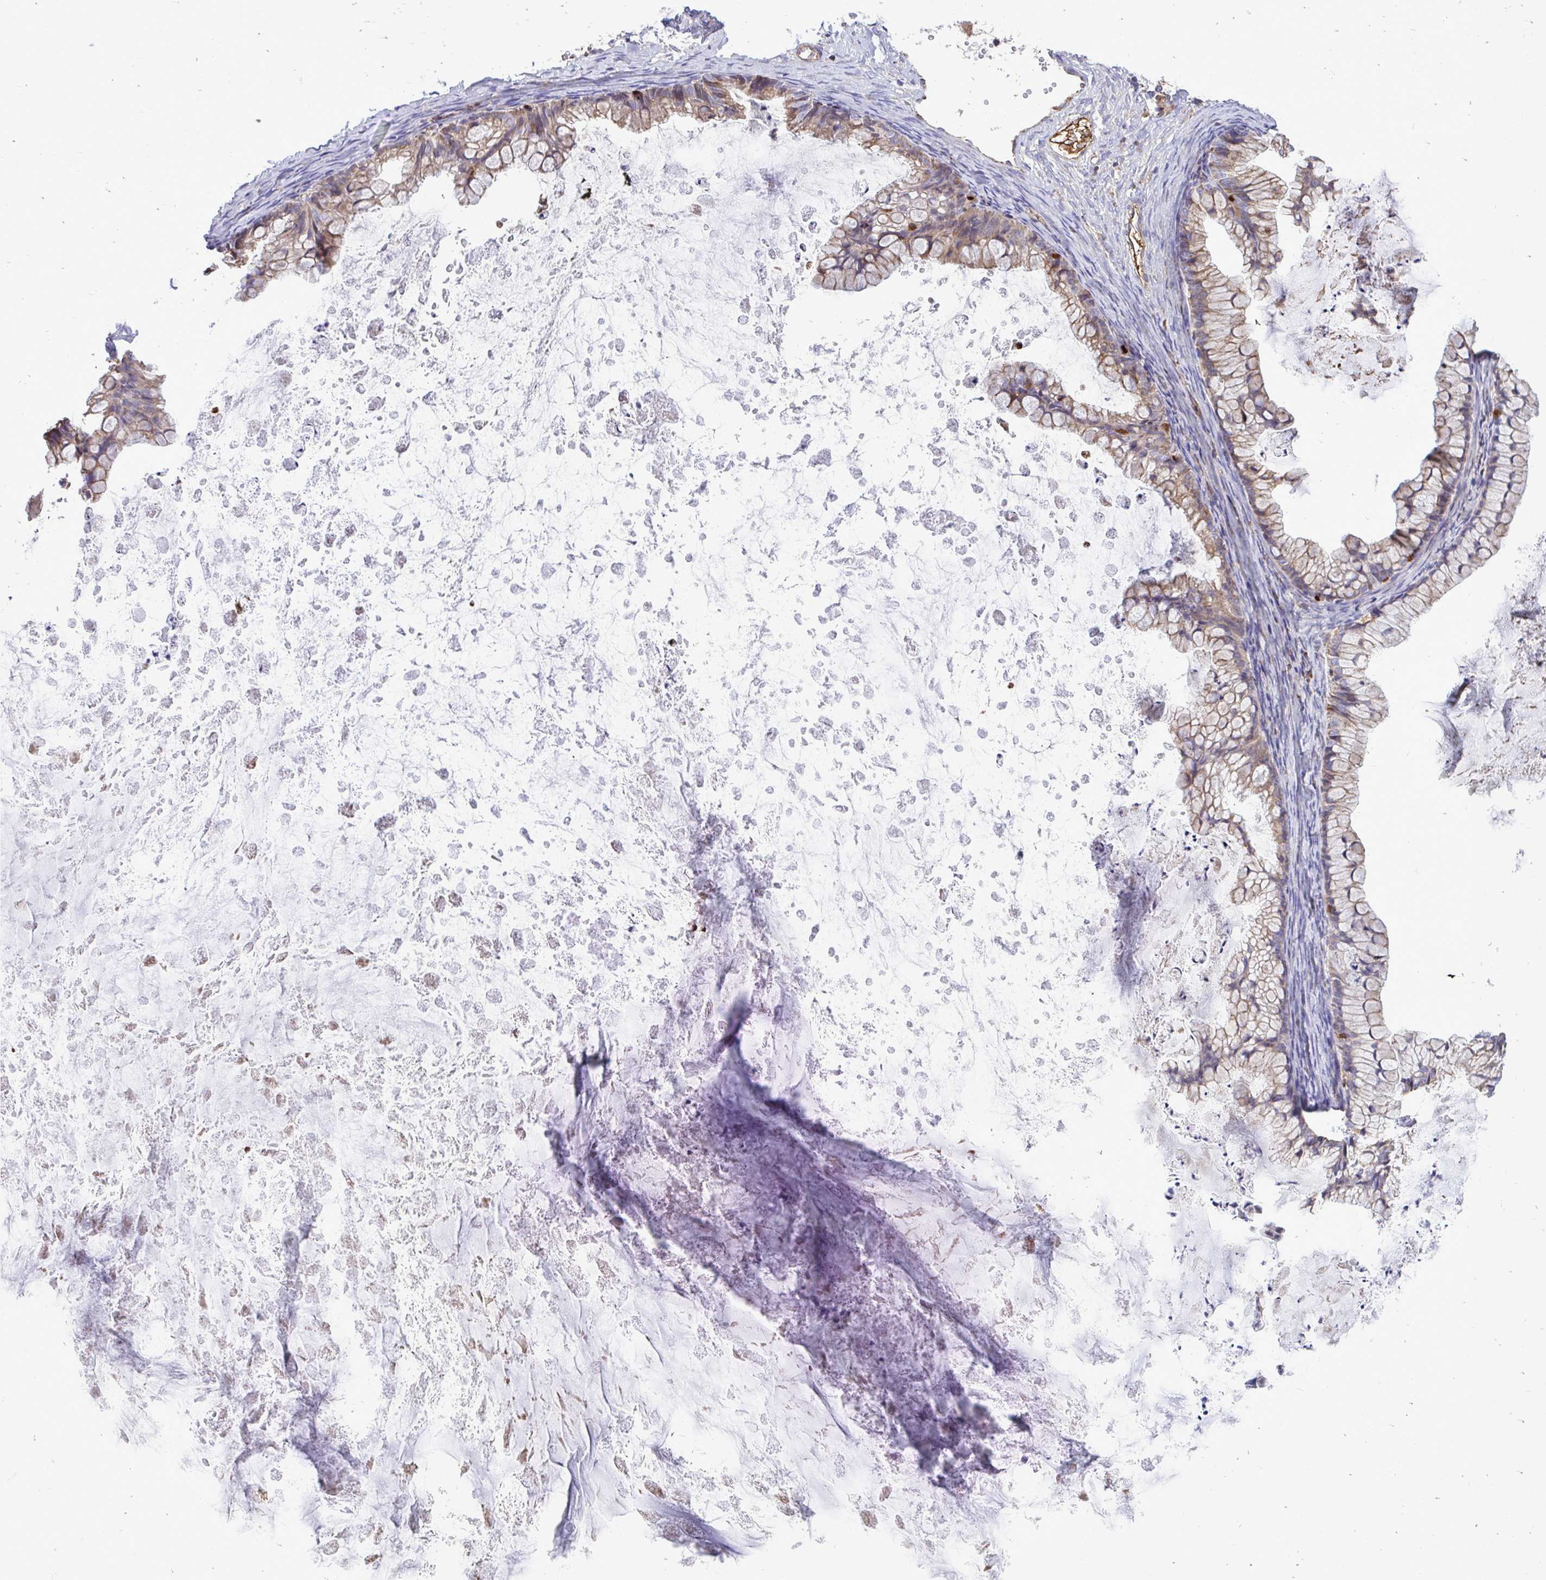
{"staining": {"intensity": "moderate", "quantity": ">75%", "location": "cytoplasmic/membranous"}, "tissue": "ovarian cancer", "cell_type": "Tumor cells", "image_type": "cancer", "snomed": [{"axis": "morphology", "description": "Cystadenocarcinoma, mucinous, NOS"}, {"axis": "topography", "description": "Ovary"}], "caption": "The immunohistochemical stain shows moderate cytoplasmic/membranous staining in tumor cells of mucinous cystadenocarcinoma (ovarian) tissue.", "gene": "ATP13A2", "patient": {"sex": "female", "age": 35}}